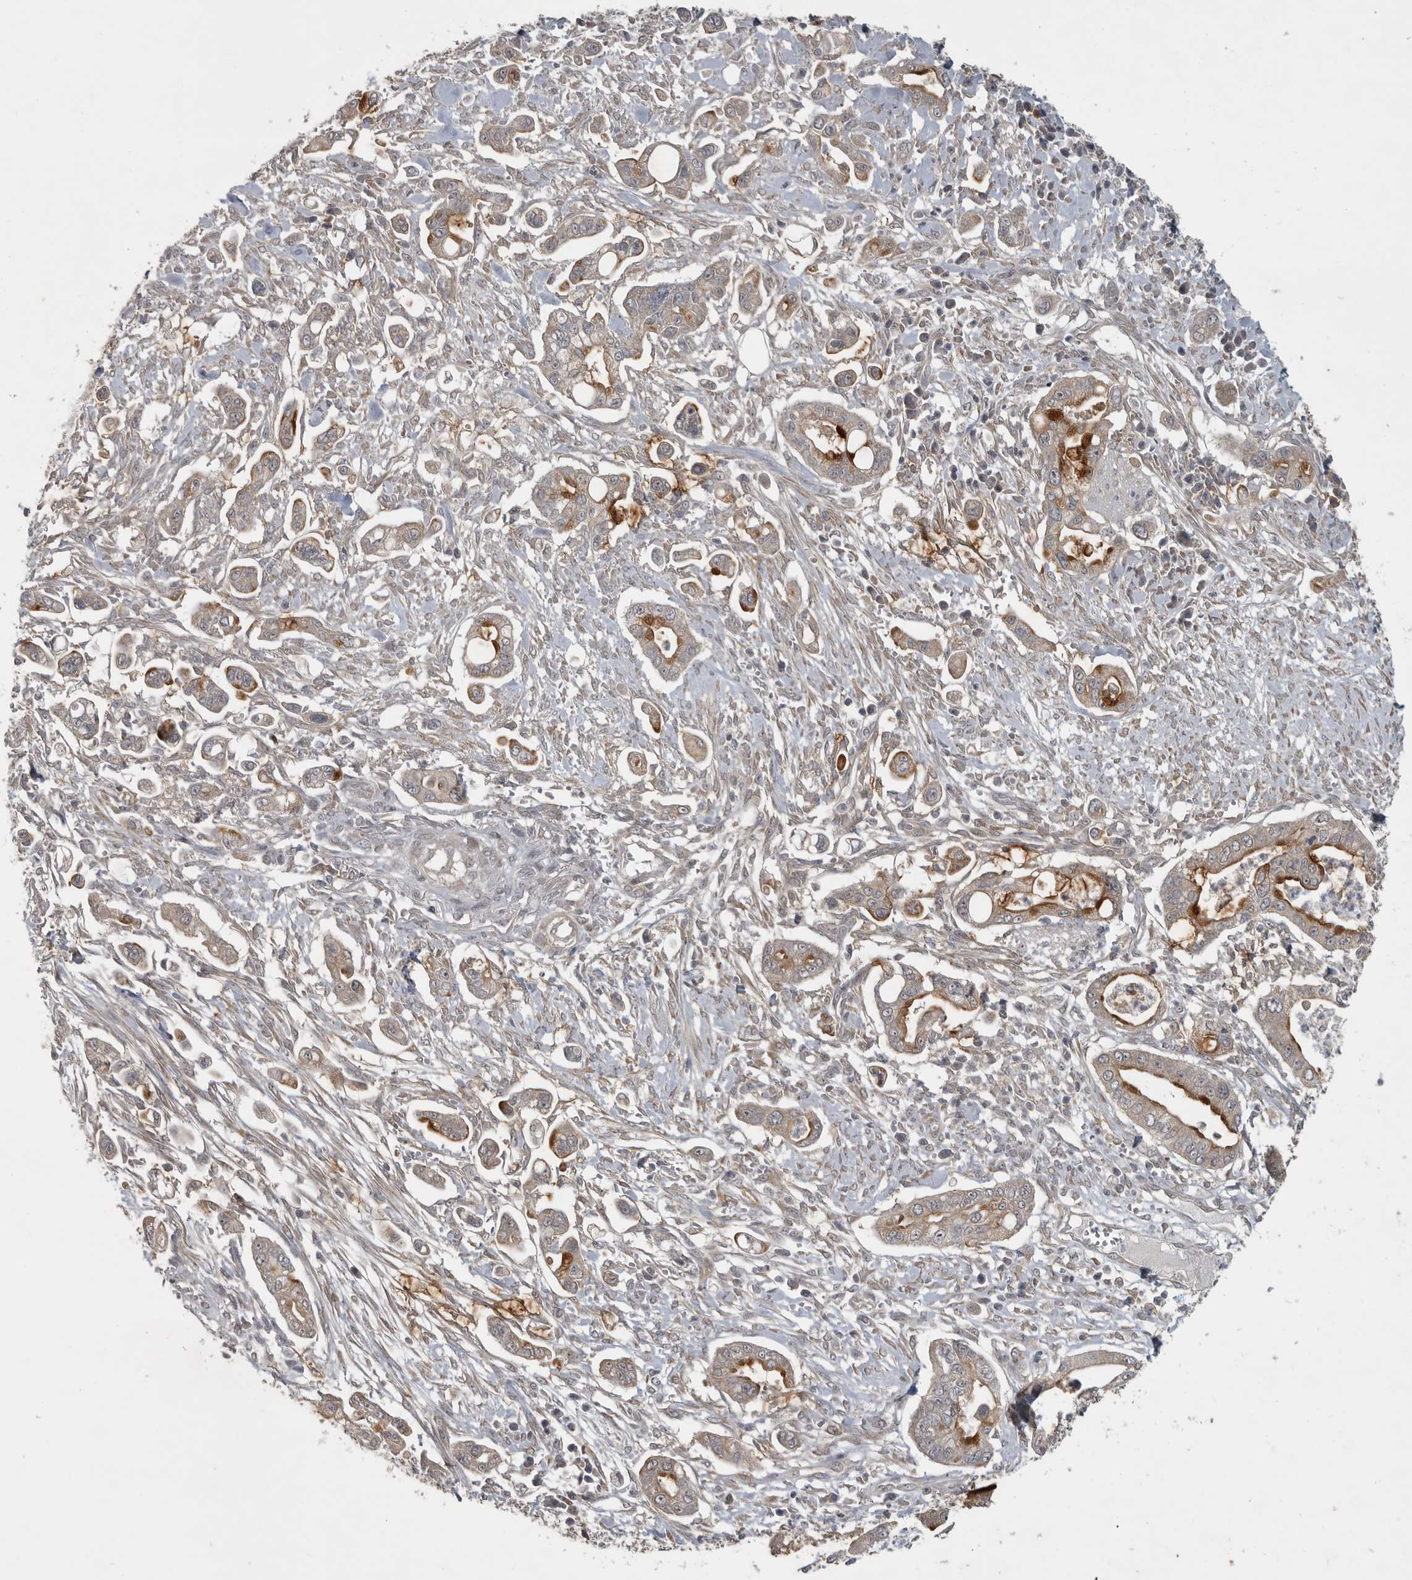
{"staining": {"intensity": "strong", "quantity": "<25%", "location": "cytoplasmic/membranous"}, "tissue": "pancreatic cancer", "cell_type": "Tumor cells", "image_type": "cancer", "snomed": [{"axis": "morphology", "description": "Adenocarcinoma, NOS"}, {"axis": "topography", "description": "Pancreas"}], "caption": "About <25% of tumor cells in human adenocarcinoma (pancreatic) show strong cytoplasmic/membranous protein staining as visualized by brown immunohistochemical staining.", "gene": "LLGL1", "patient": {"sex": "male", "age": 68}}